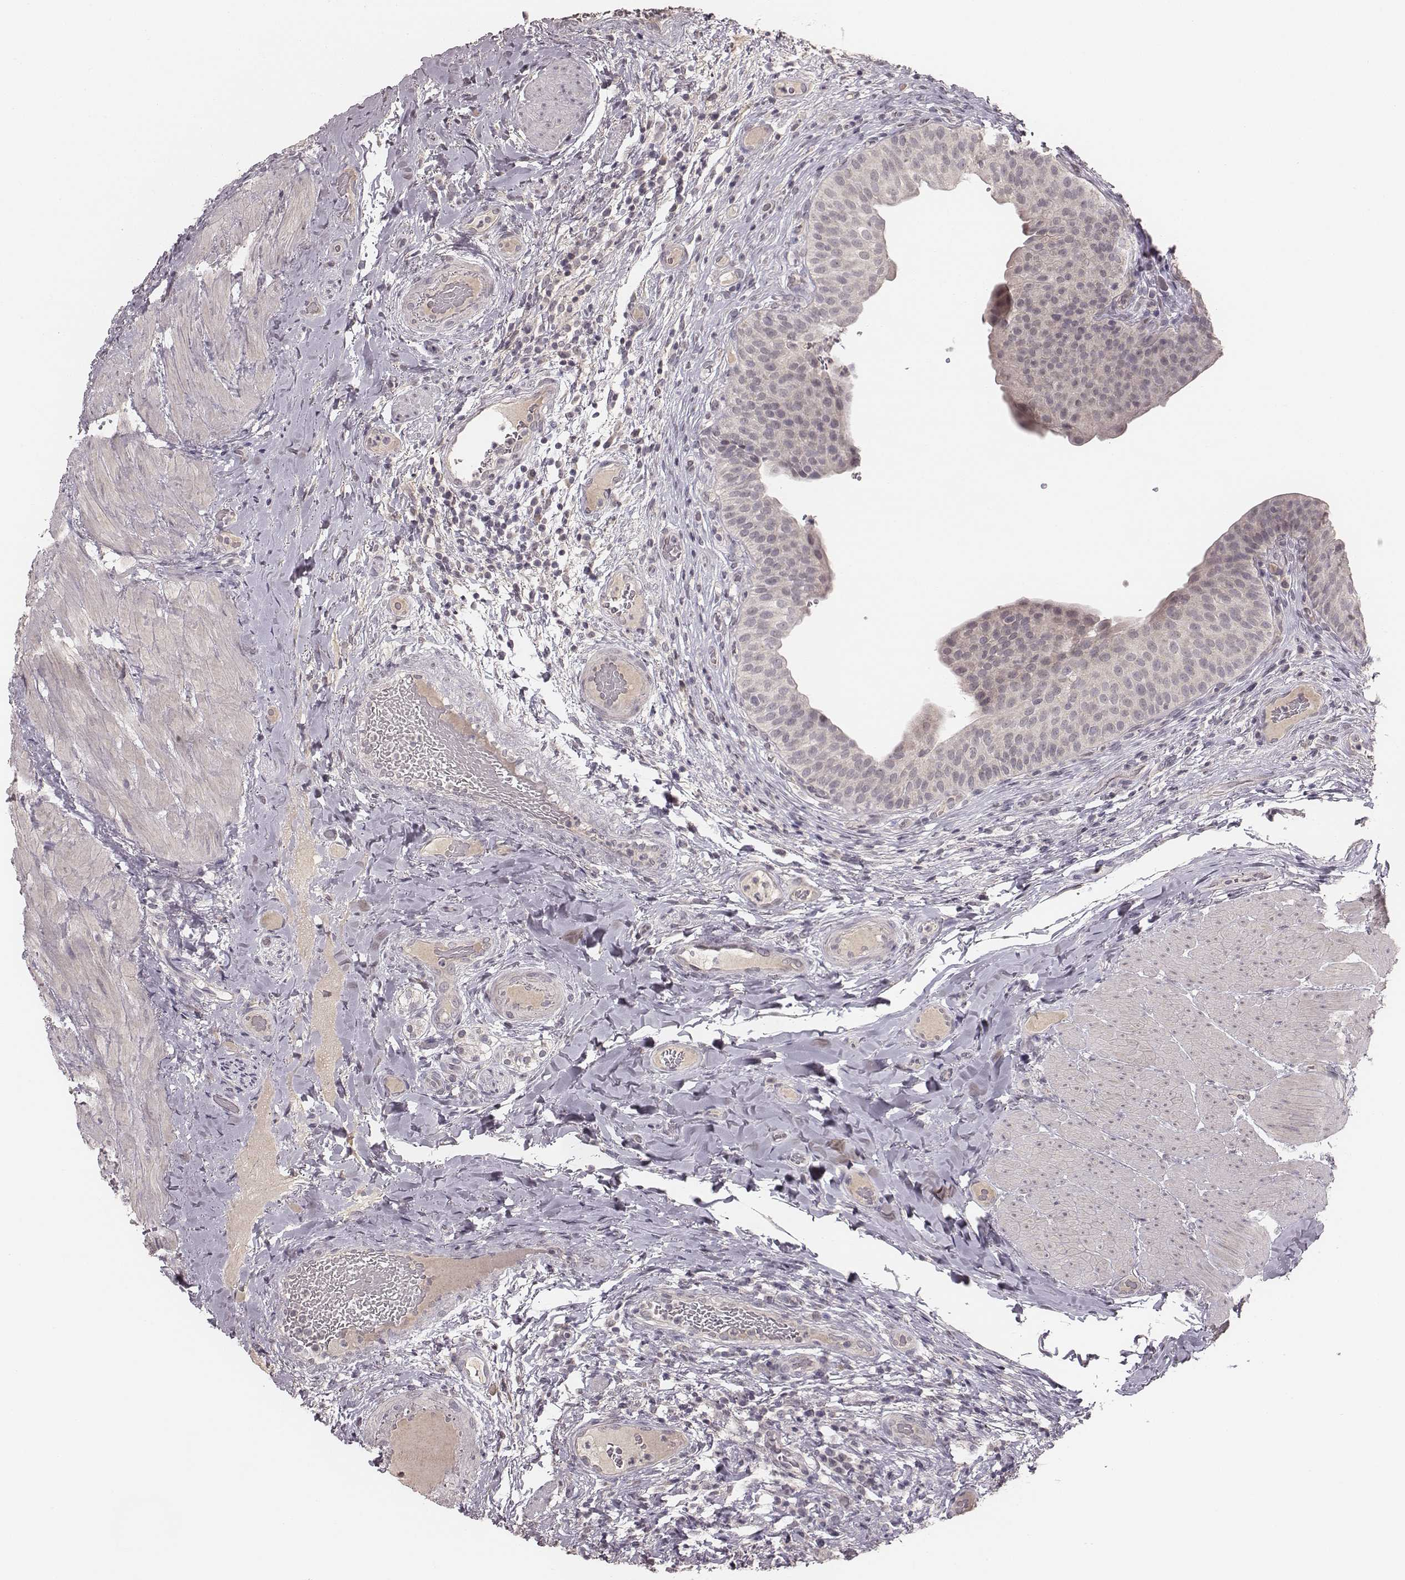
{"staining": {"intensity": "negative", "quantity": "none", "location": "none"}, "tissue": "urinary bladder", "cell_type": "Urothelial cells", "image_type": "normal", "snomed": [{"axis": "morphology", "description": "Normal tissue, NOS"}, {"axis": "topography", "description": "Urinary bladder"}], "caption": "Immunohistochemical staining of benign urinary bladder displays no significant positivity in urothelial cells. The staining is performed using DAB brown chromogen with nuclei counter-stained in using hematoxylin.", "gene": "LY6K", "patient": {"sex": "male", "age": 66}}